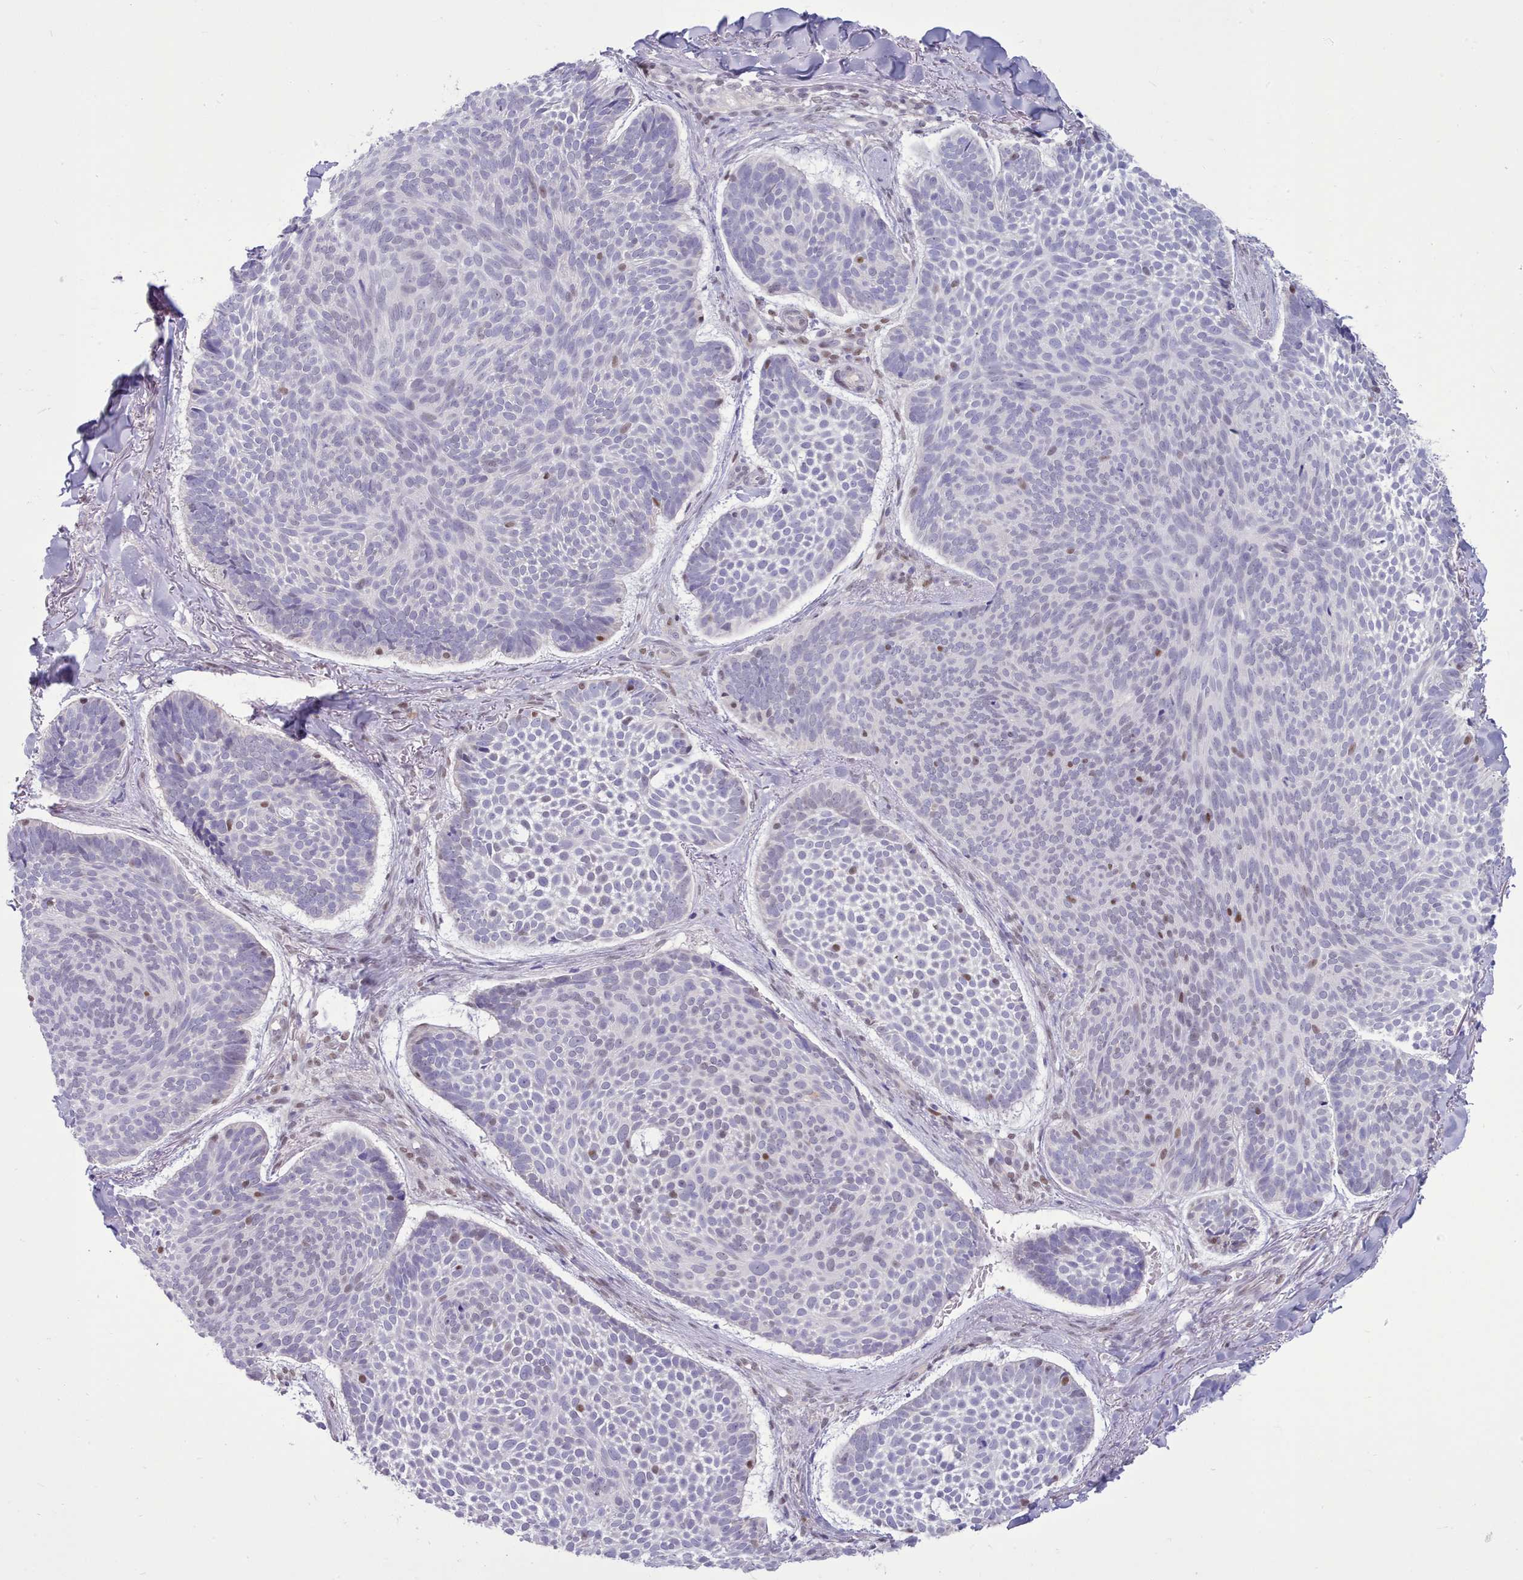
{"staining": {"intensity": "moderate", "quantity": "<25%", "location": "nuclear"}, "tissue": "skin cancer", "cell_type": "Tumor cells", "image_type": "cancer", "snomed": [{"axis": "morphology", "description": "Basal cell carcinoma"}, {"axis": "topography", "description": "Skin"}], "caption": "Basal cell carcinoma (skin) tissue displays moderate nuclear positivity in approximately <25% of tumor cells, visualized by immunohistochemistry.", "gene": "TMEM253", "patient": {"sex": "male", "age": 70}}